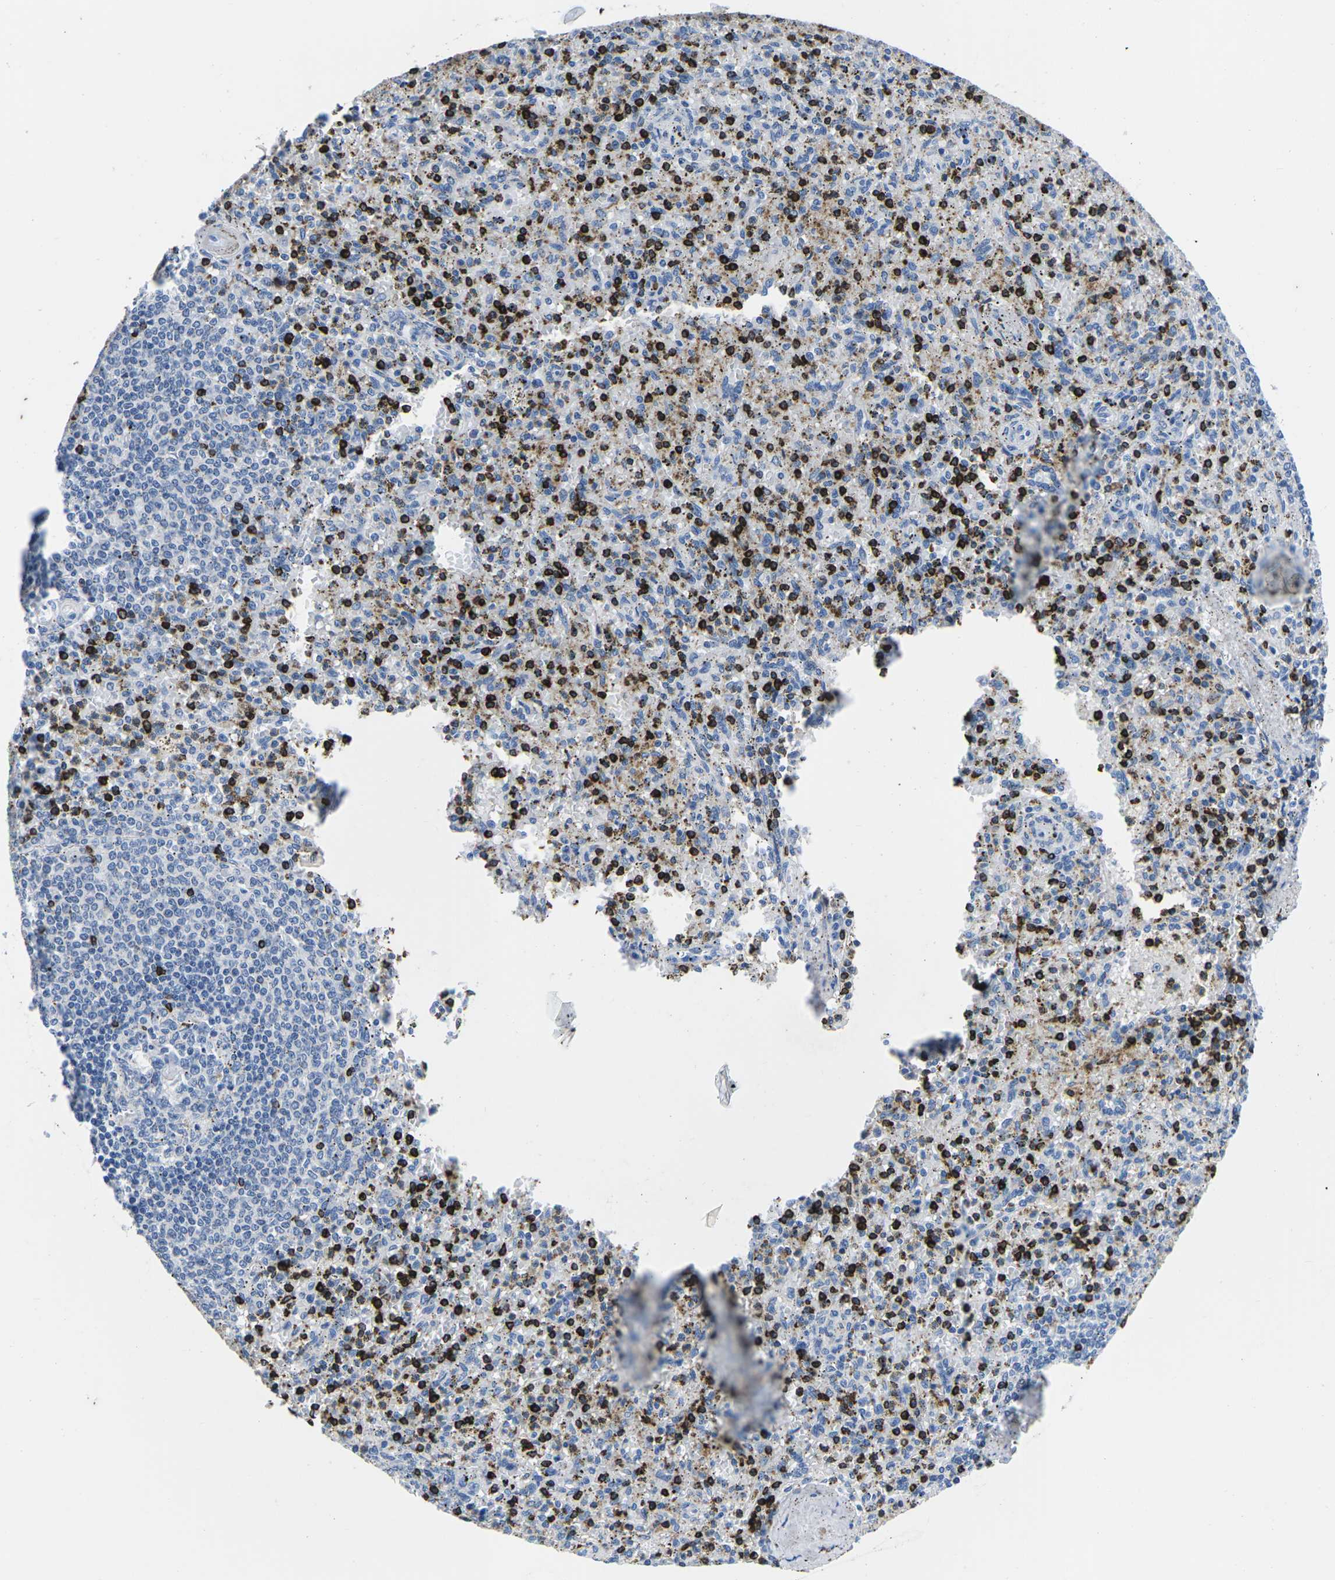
{"staining": {"intensity": "strong", "quantity": "25%-75%", "location": "cytoplasmic/membranous"}, "tissue": "spleen", "cell_type": "Cells in red pulp", "image_type": "normal", "snomed": [{"axis": "morphology", "description": "Normal tissue, NOS"}, {"axis": "topography", "description": "Spleen"}], "caption": "Protein staining of benign spleen reveals strong cytoplasmic/membranous expression in approximately 25%-75% of cells in red pulp. Nuclei are stained in blue.", "gene": "CTSW", "patient": {"sex": "male", "age": 72}}